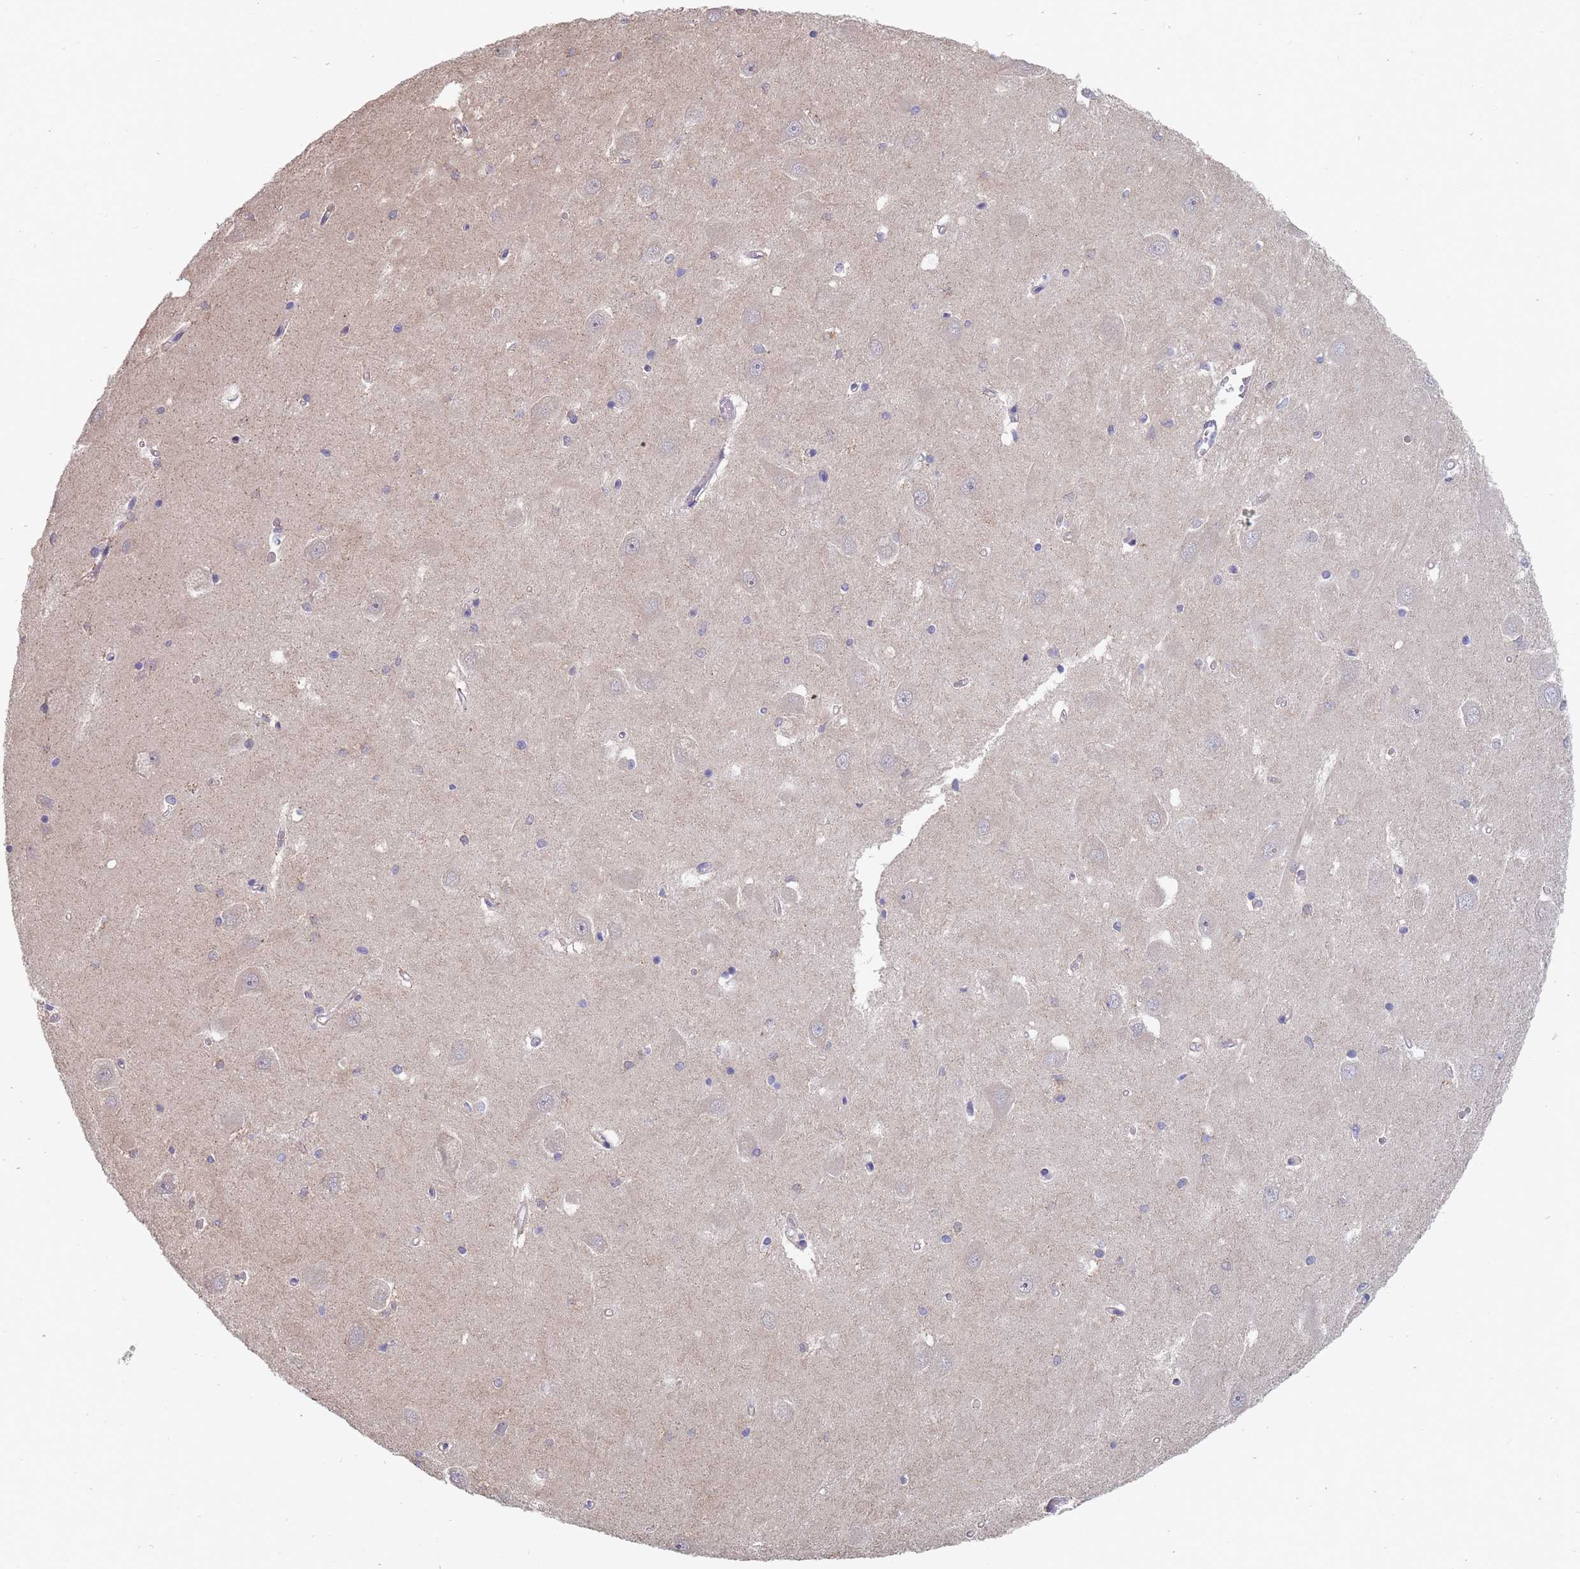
{"staining": {"intensity": "negative", "quantity": "none", "location": "none"}, "tissue": "hippocampus", "cell_type": "Glial cells", "image_type": "normal", "snomed": [{"axis": "morphology", "description": "Normal tissue, NOS"}, {"axis": "topography", "description": "Hippocampus"}], "caption": "Immunohistochemistry (IHC) image of normal hippocampus stained for a protein (brown), which shows no expression in glial cells. (DAB immunohistochemistry (IHC), high magnification).", "gene": "NUB1", "patient": {"sex": "male", "age": 45}}